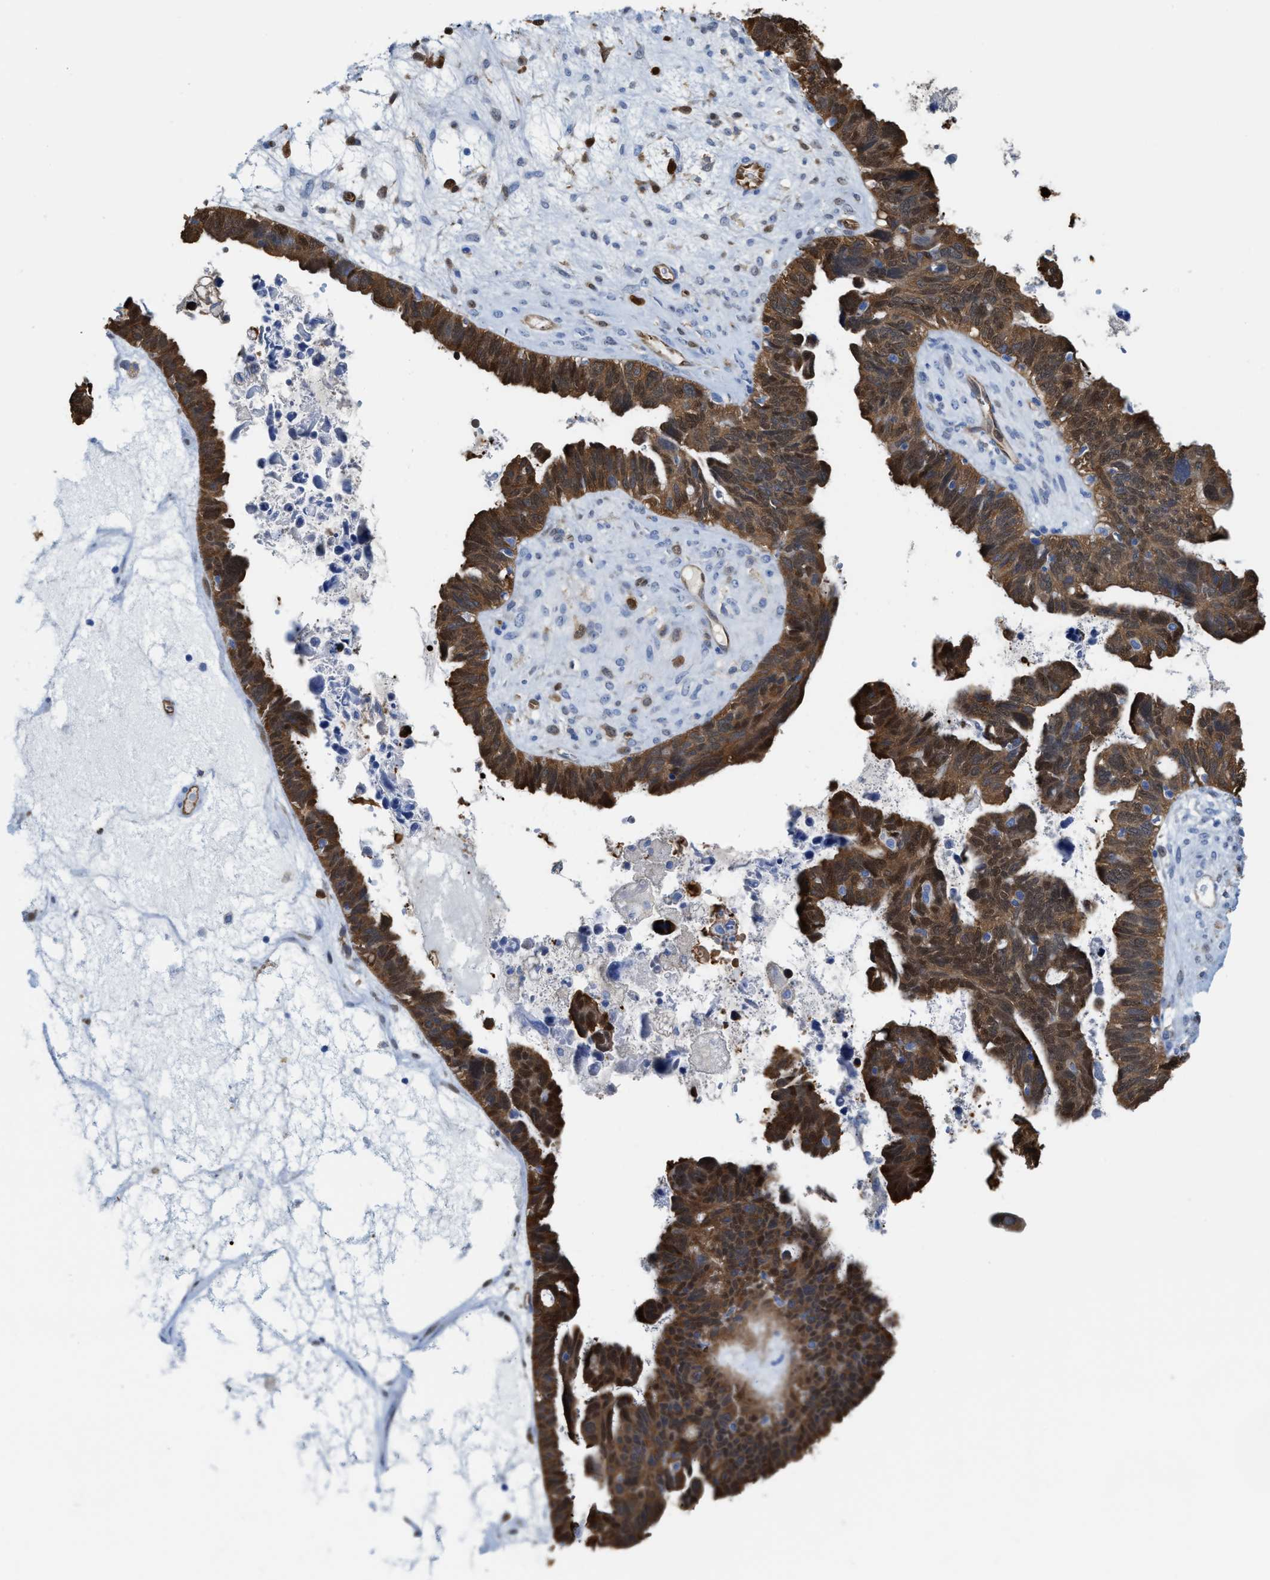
{"staining": {"intensity": "moderate", "quantity": ">75%", "location": "cytoplasmic/membranous,nuclear"}, "tissue": "ovarian cancer", "cell_type": "Tumor cells", "image_type": "cancer", "snomed": [{"axis": "morphology", "description": "Cystadenocarcinoma, serous, NOS"}, {"axis": "topography", "description": "Ovary"}], "caption": "The image demonstrates a brown stain indicating the presence of a protein in the cytoplasmic/membranous and nuclear of tumor cells in ovarian cancer (serous cystadenocarcinoma). The protein is stained brown, and the nuclei are stained in blue (DAB (3,3'-diaminobenzidine) IHC with brightfield microscopy, high magnification).", "gene": "ASS1", "patient": {"sex": "female", "age": 79}}